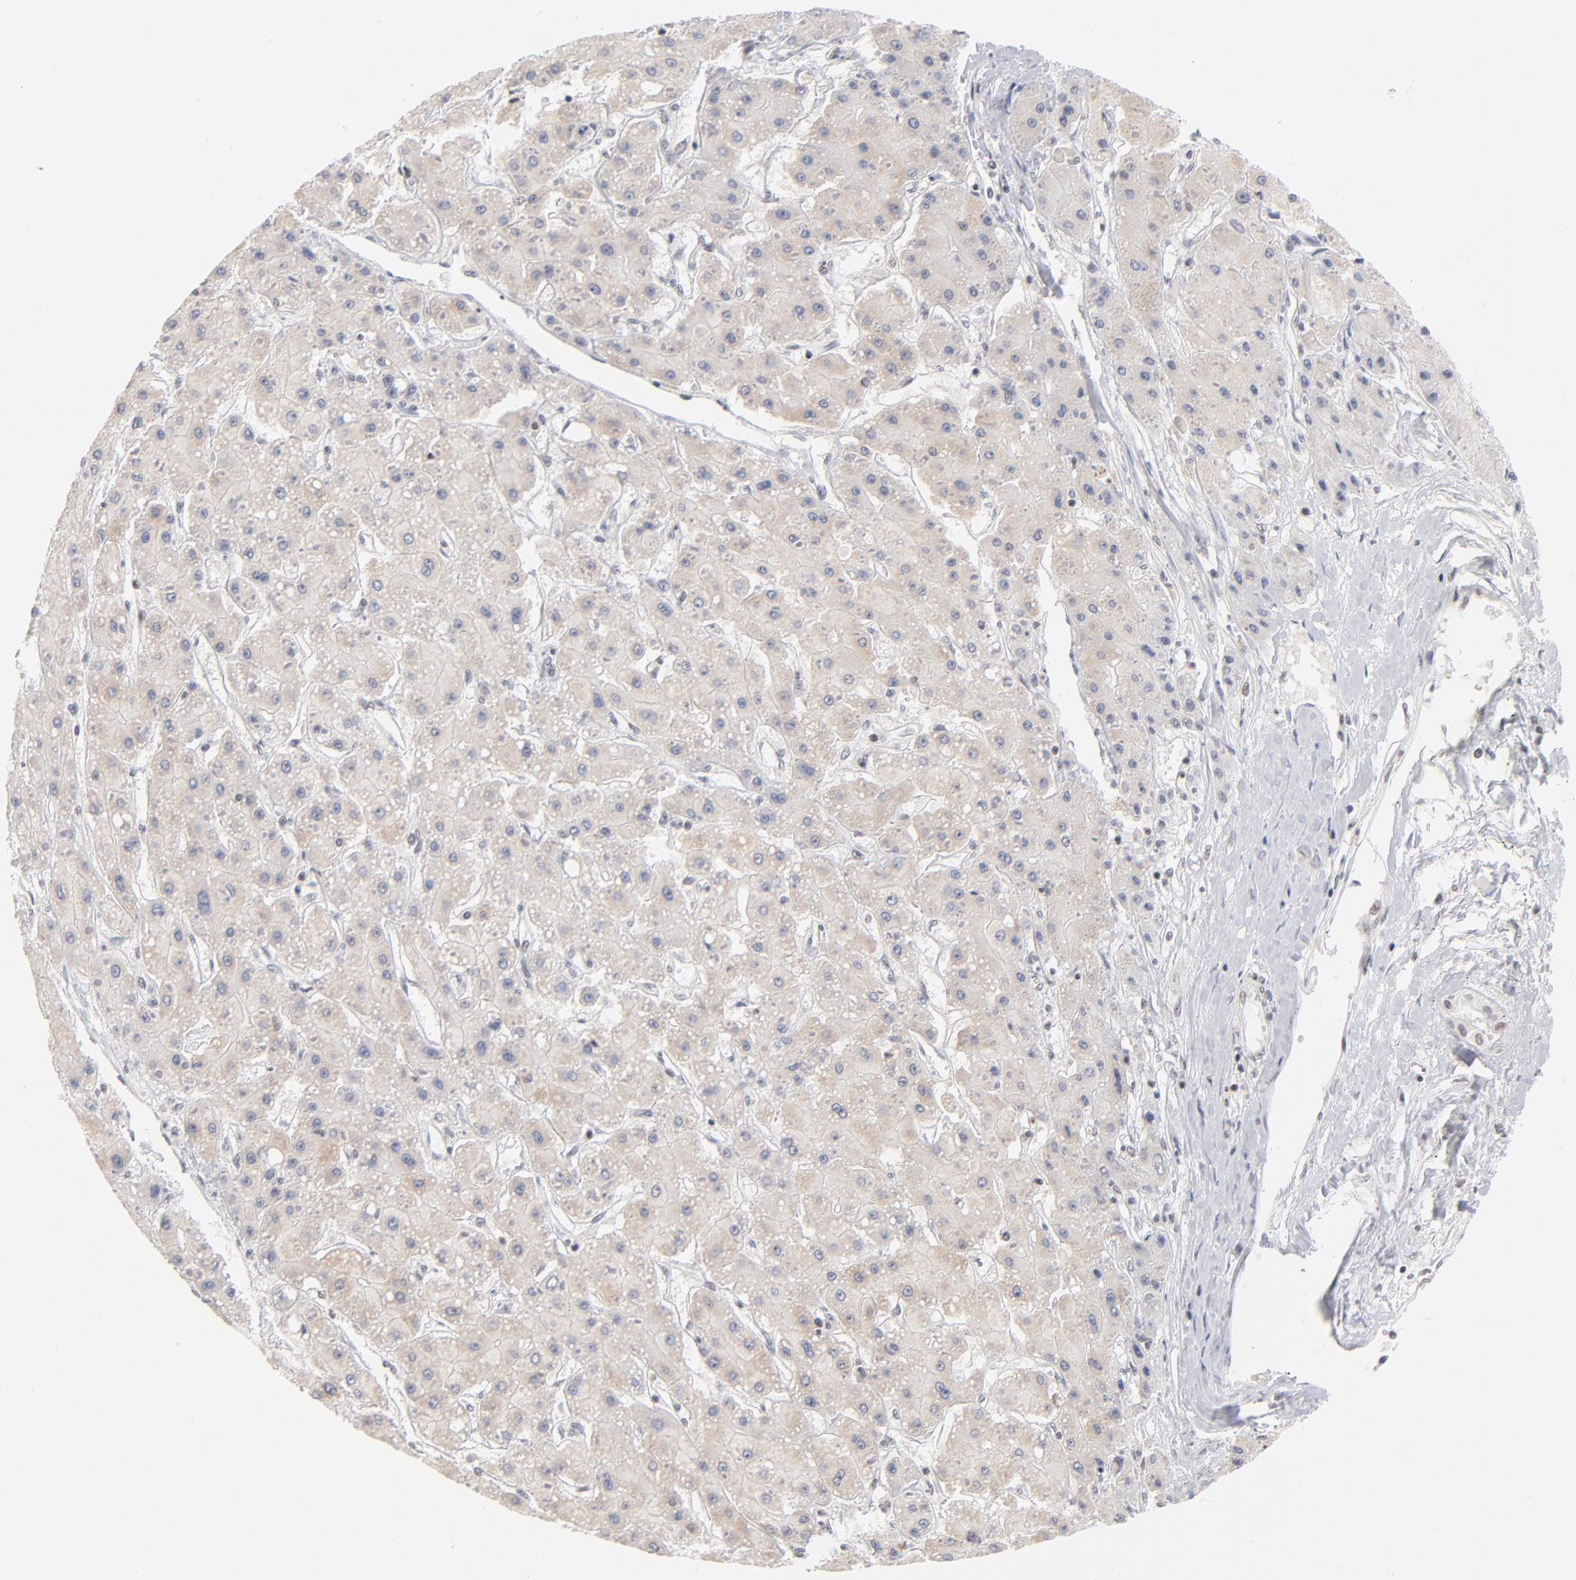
{"staining": {"intensity": "weak", "quantity": ">75%", "location": "cytoplasmic/membranous"}, "tissue": "liver cancer", "cell_type": "Tumor cells", "image_type": "cancer", "snomed": [{"axis": "morphology", "description": "Carcinoma, Hepatocellular, NOS"}, {"axis": "topography", "description": "Liver"}], "caption": "Liver cancer (hepatocellular carcinoma) tissue exhibits weak cytoplasmic/membranous expression in approximately >75% of tumor cells, visualized by immunohistochemistry. The staining was performed using DAB to visualize the protein expression in brown, while the nuclei were stained in blue with hematoxylin (Magnification: 20x).", "gene": "ZNF143", "patient": {"sex": "female", "age": 52}}